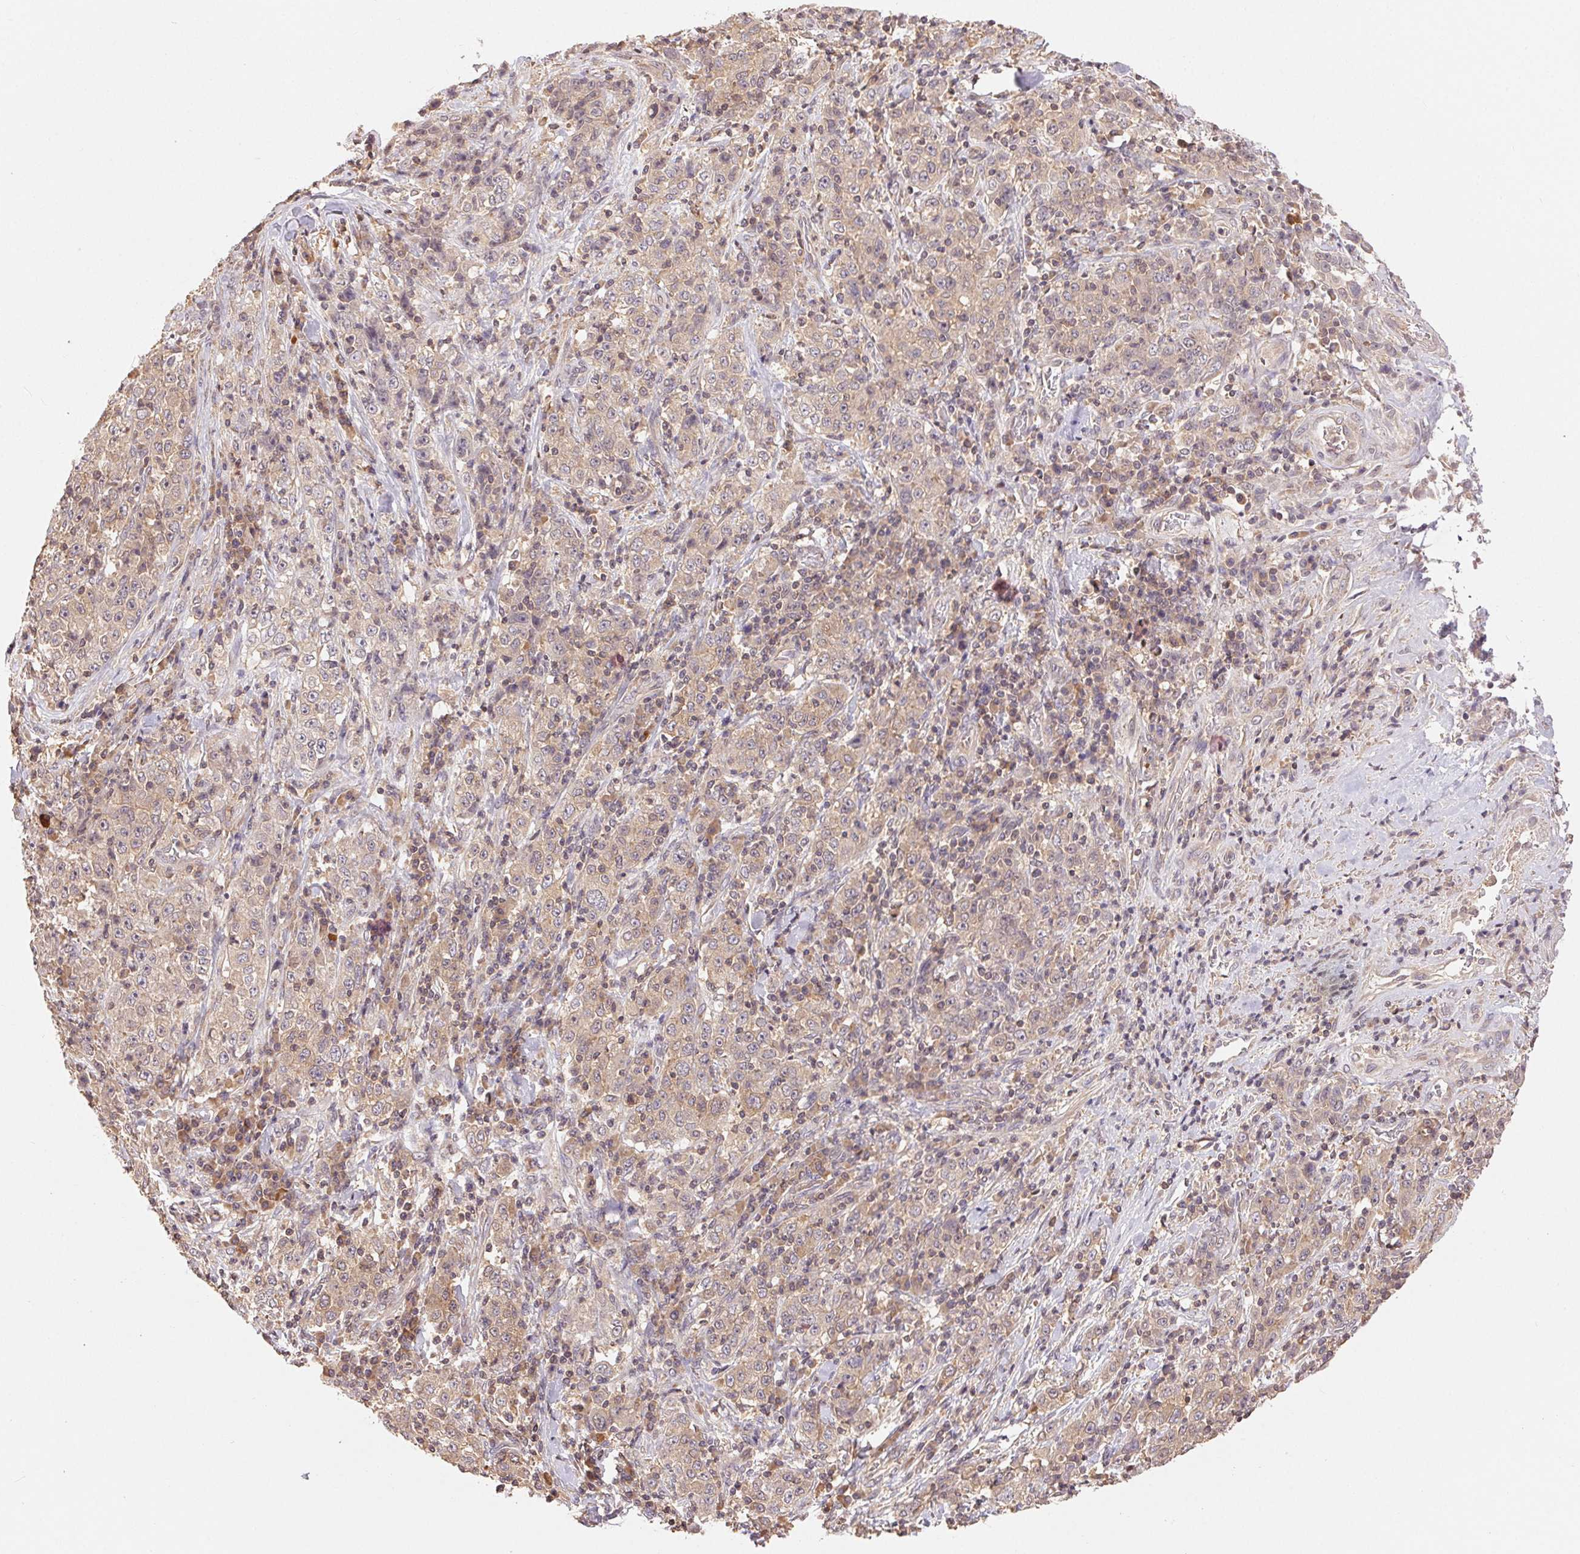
{"staining": {"intensity": "weak", "quantity": "25%-75%", "location": "cytoplasmic/membranous"}, "tissue": "stomach cancer", "cell_type": "Tumor cells", "image_type": "cancer", "snomed": [{"axis": "morphology", "description": "Normal tissue, NOS"}, {"axis": "morphology", "description": "Adenocarcinoma, NOS"}, {"axis": "topography", "description": "Stomach, upper"}, {"axis": "topography", "description": "Stomach"}], "caption": "A brown stain labels weak cytoplasmic/membranous expression of a protein in stomach adenocarcinoma tumor cells.", "gene": "MAPKAPK2", "patient": {"sex": "male", "age": 59}}